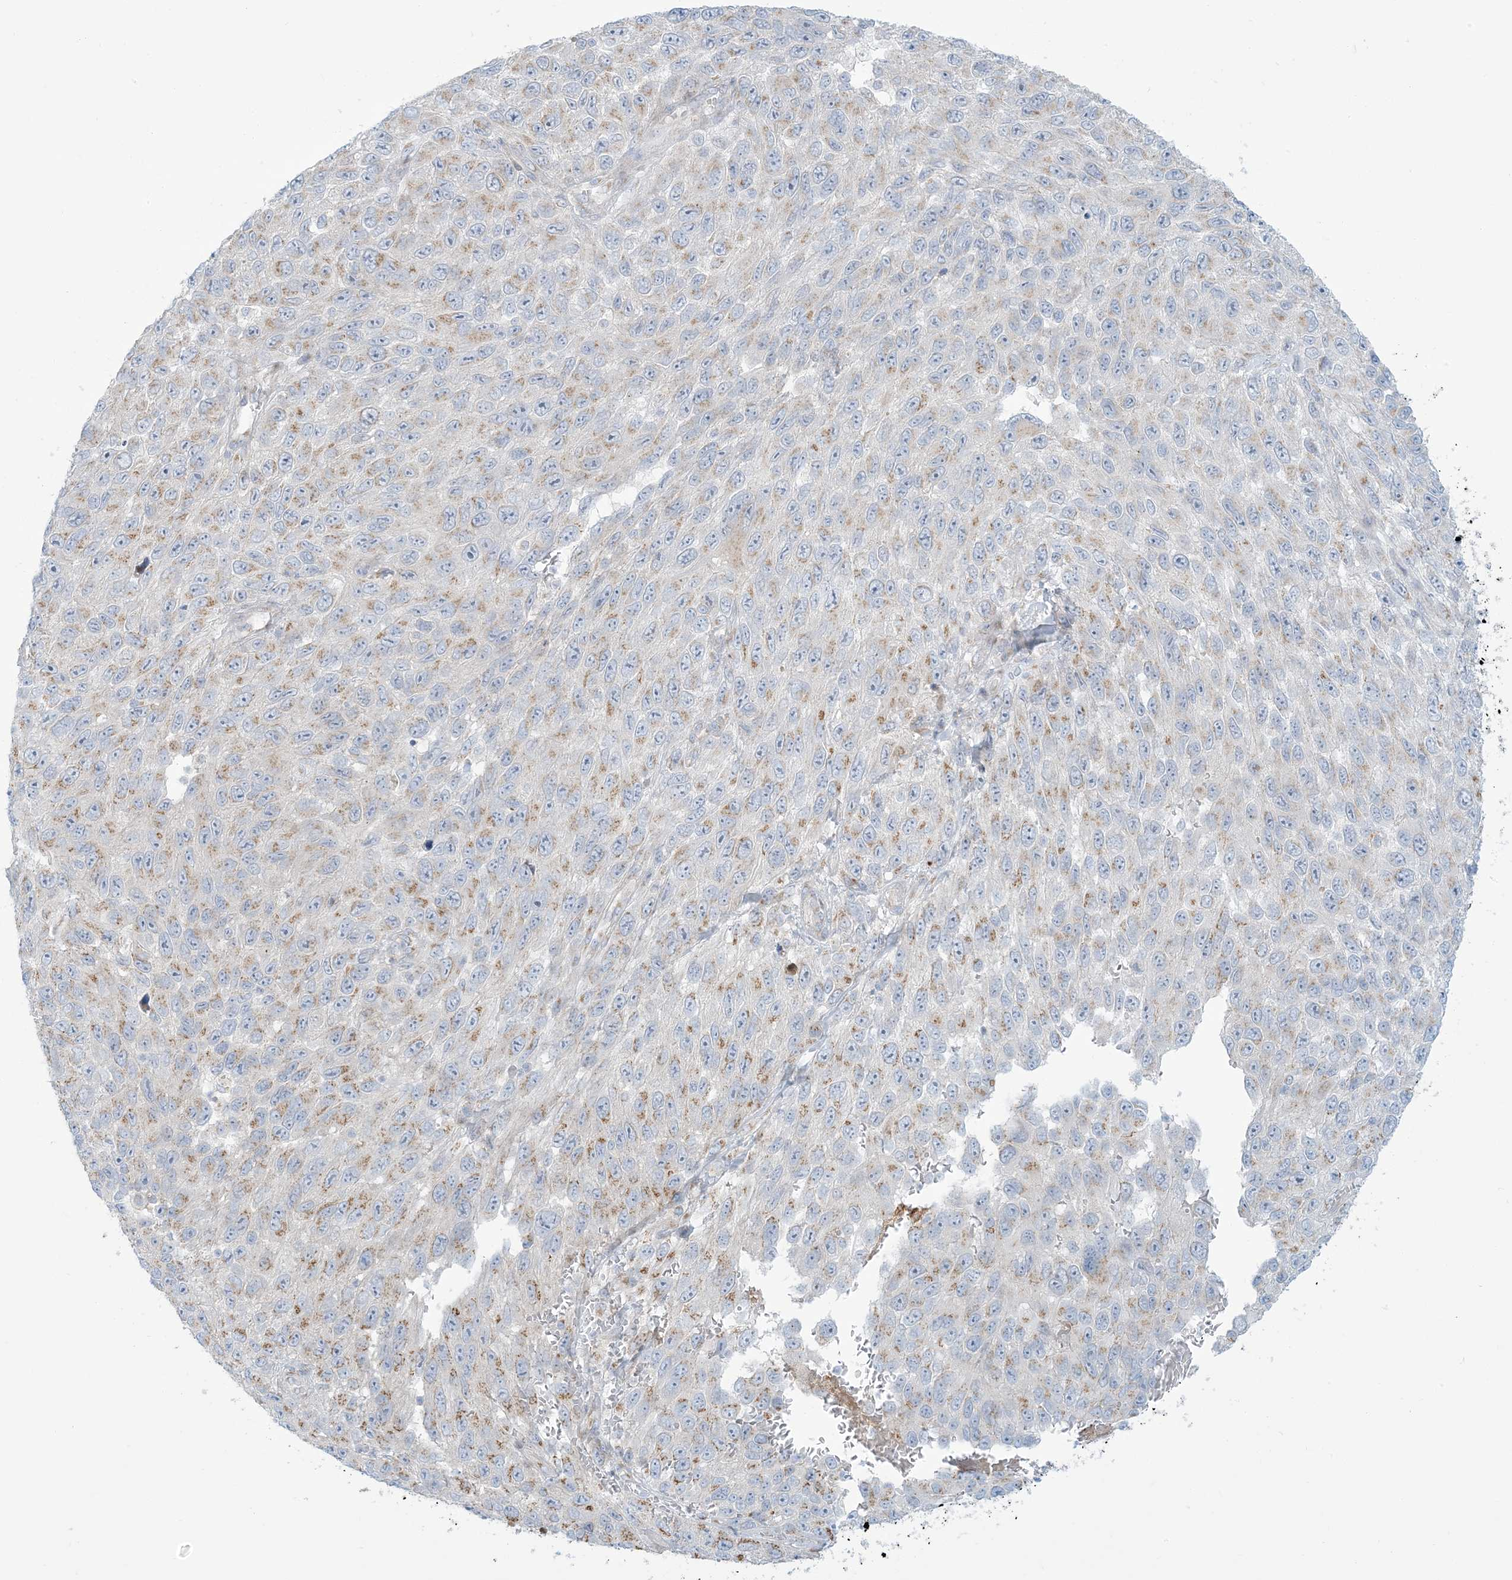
{"staining": {"intensity": "moderate", "quantity": ">75%", "location": "cytoplasmic/membranous"}, "tissue": "melanoma", "cell_type": "Tumor cells", "image_type": "cancer", "snomed": [{"axis": "morphology", "description": "Malignant melanoma, NOS"}, {"axis": "topography", "description": "Skin"}], "caption": "A photomicrograph showing moderate cytoplasmic/membranous expression in approximately >75% of tumor cells in malignant melanoma, as visualized by brown immunohistochemical staining.", "gene": "AFTPH", "patient": {"sex": "female", "age": 96}}